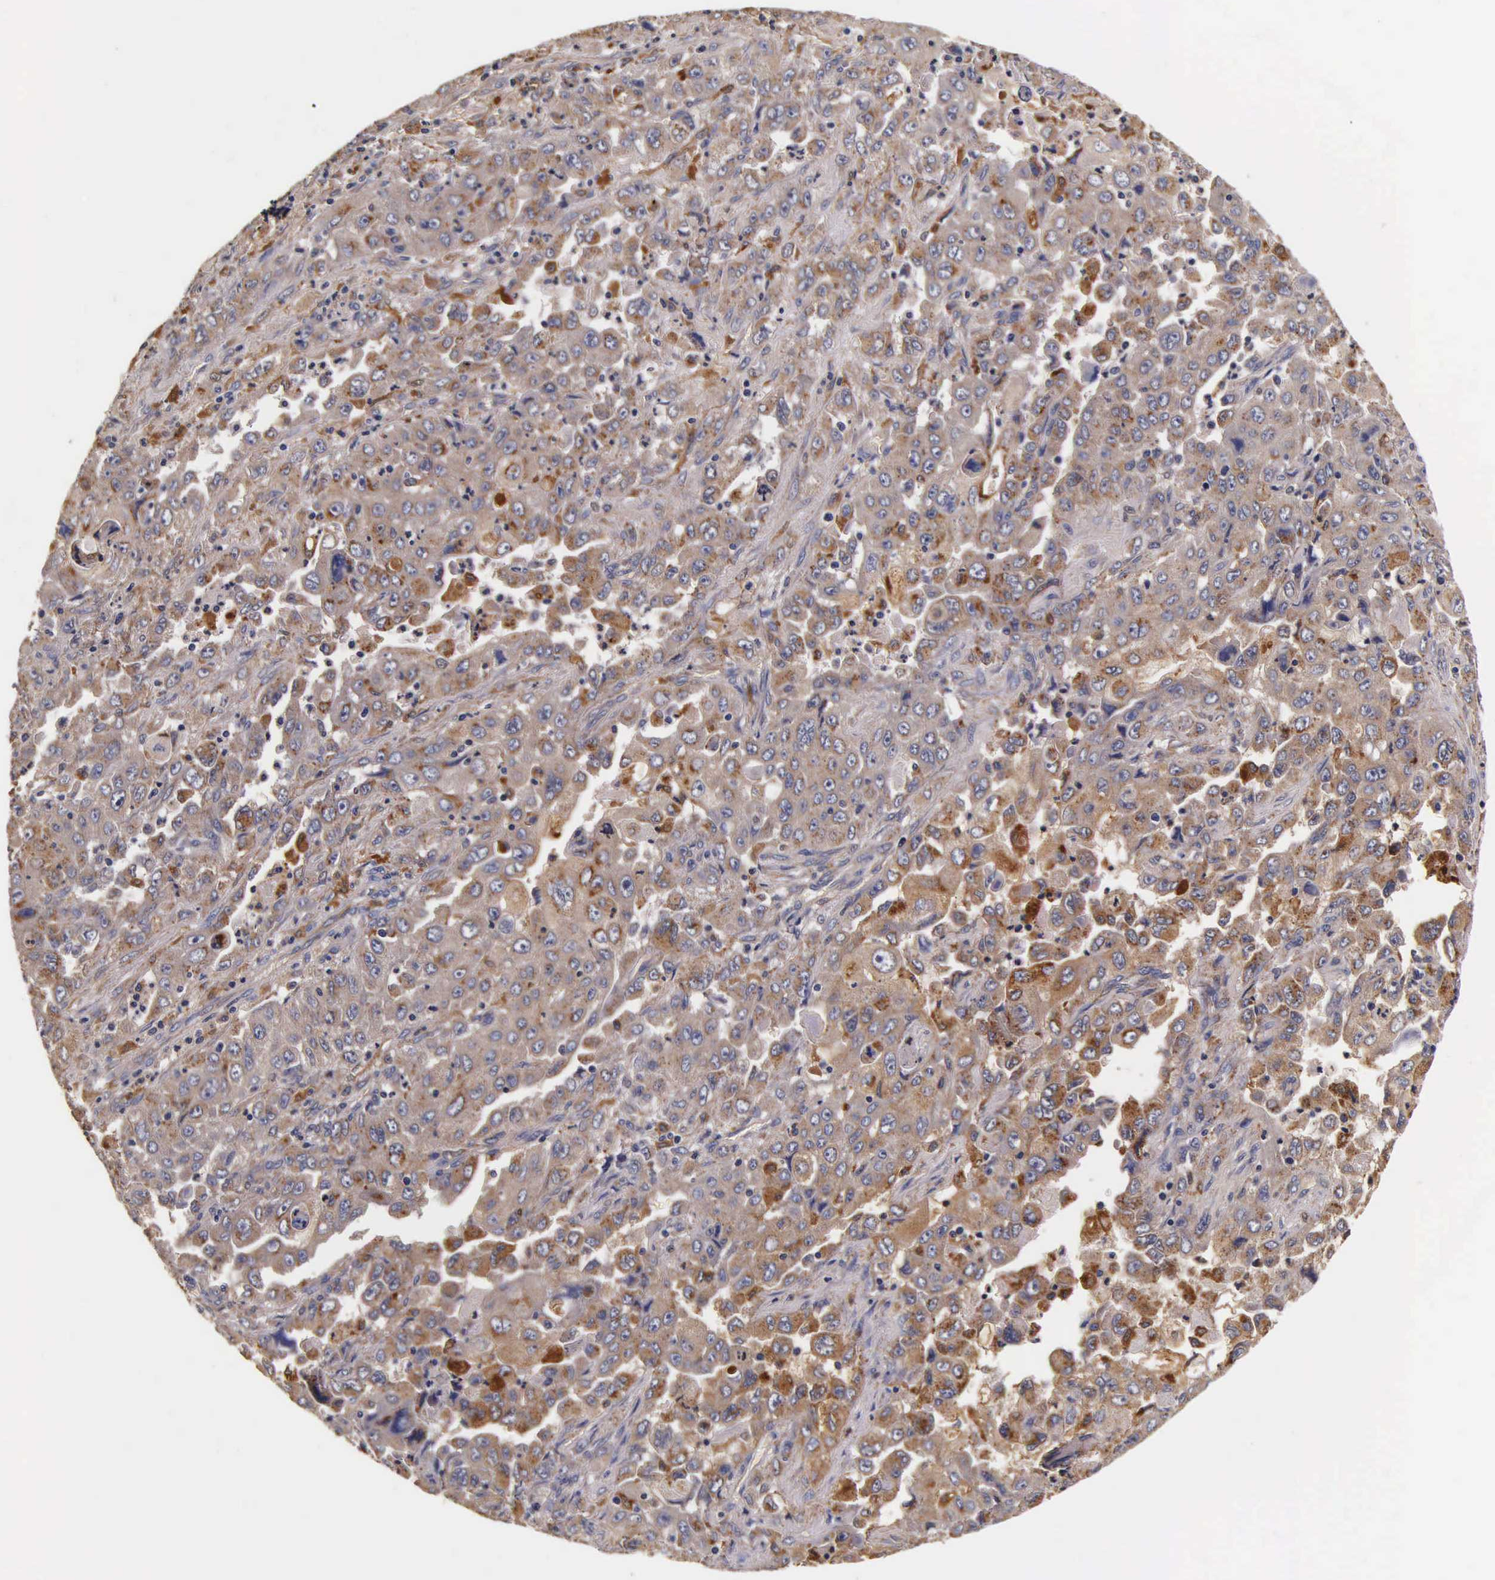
{"staining": {"intensity": "strong", "quantity": ">75%", "location": "cytoplasmic/membranous"}, "tissue": "pancreatic cancer", "cell_type": "Tumor cells", "image_type": "cancer", "snomed": [{"axis": "morphology", "description": "Adenocarcinoma, NOS"}, {"axis": "topography", "description": "Pancreas"}], "caption": "Immunohistochemistry image of pancreatic adenocarcinoma stained for a protein (brown), which shows high levels of strong cytoplasmic/membranous staining in about >75% of tumor cells.", "gene": "CTSB", "patient": {"sex": "male", "age": 70}}